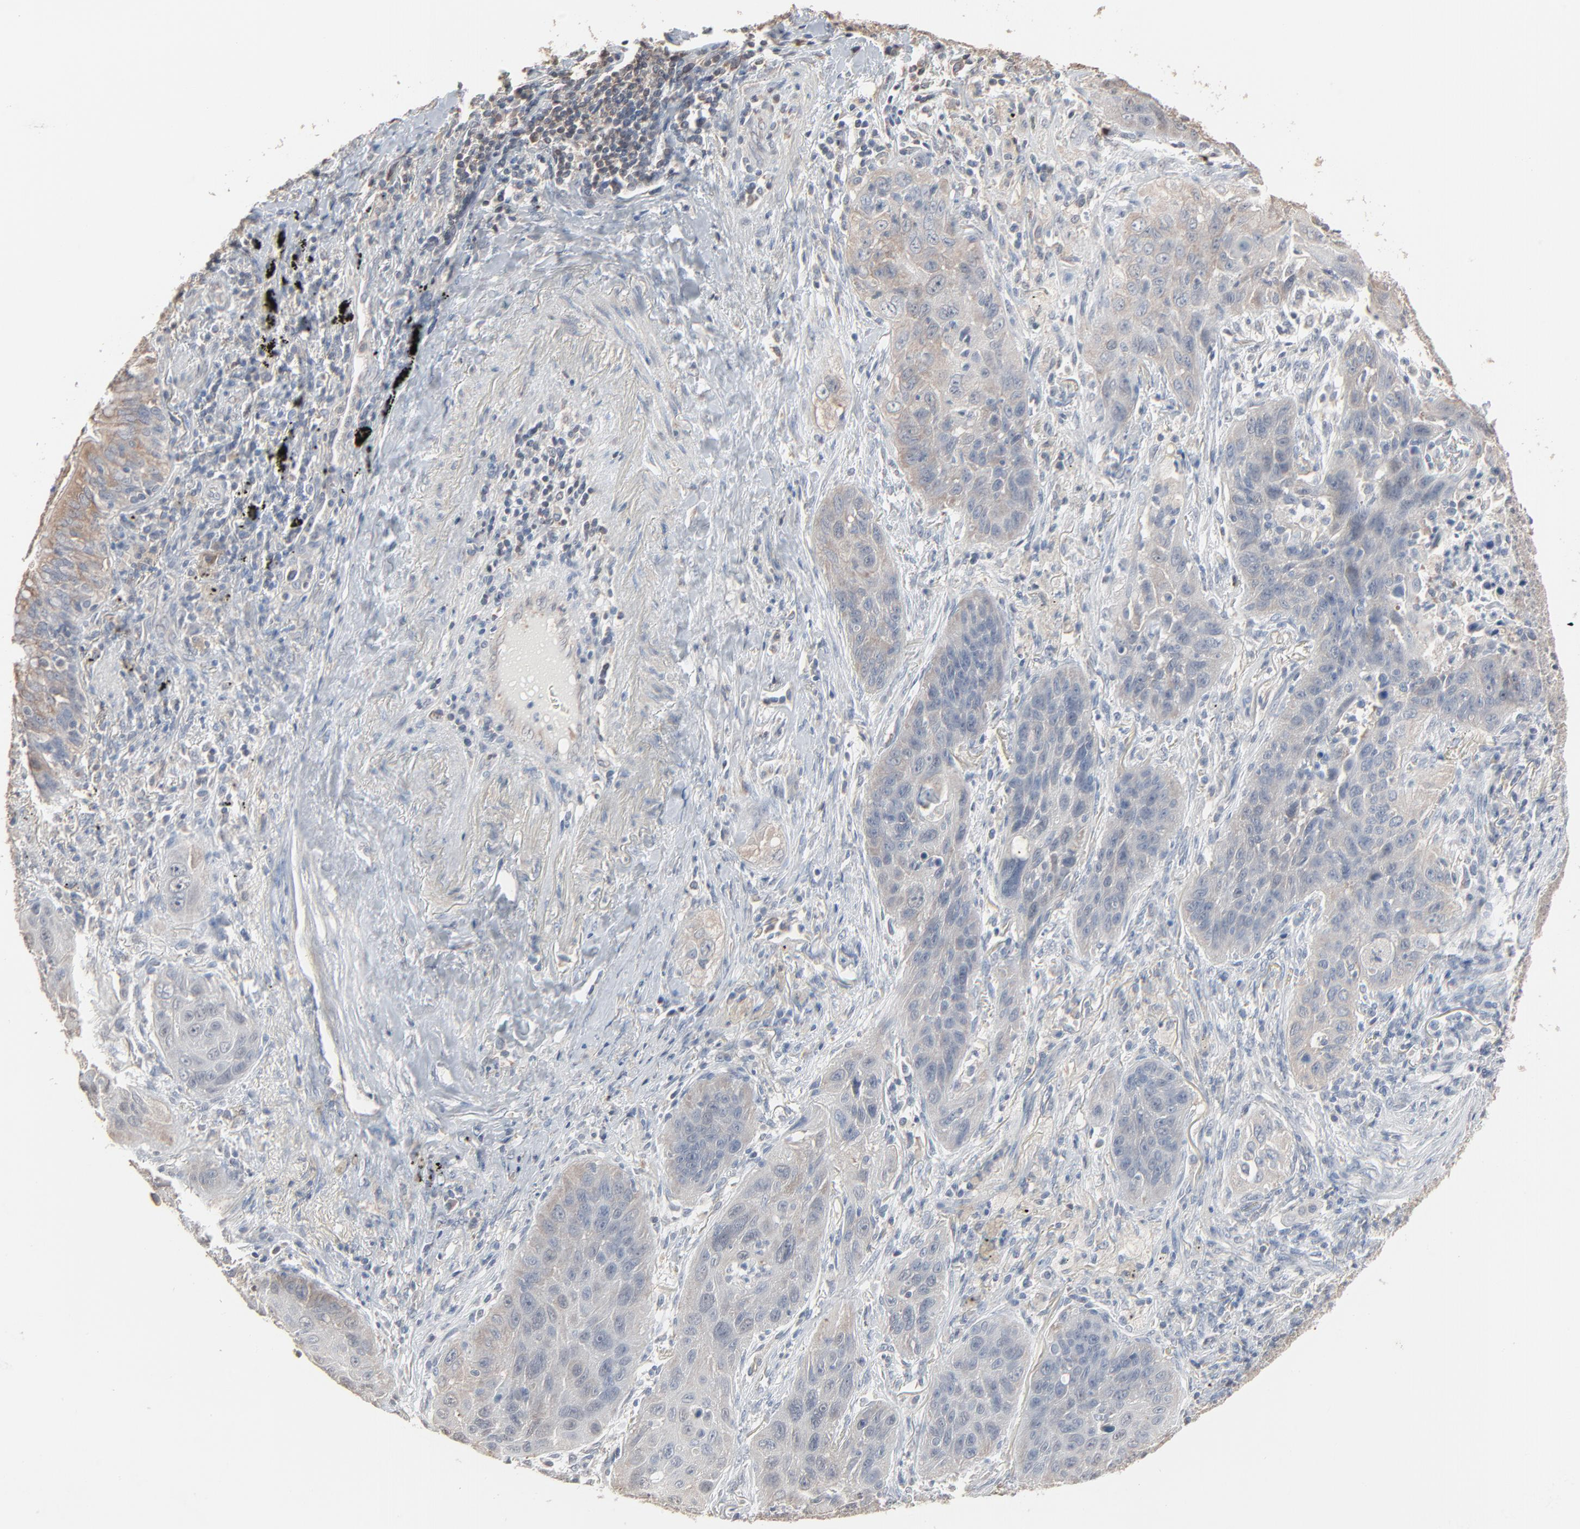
{"staining": {"intensity": "weak", "quantity": "25%-75%", "location": "cytoplasmic/membranous"}, "tissue": "lung cancer", "cell_type": "Tumor cells", "image_type": "cancer", "snomed": [{"axis": "morphology", "description": "Squamous cell carcinoma, NOS"}, {"axis": "topography", "description": "Lung"}], "caption": "Brown immunohistochemical staining in human lung cancer (squamous cell carcinoma) reveals weak cytoplasmic/membranous expression in about 25%-75% of tumor cells. (Stains: DAB in brown, nuclei in blue, Microscopy: brightfield microscopy at high magnification).", "gene": "CCT5", "patient": {"sex": "female", "age": 67}}